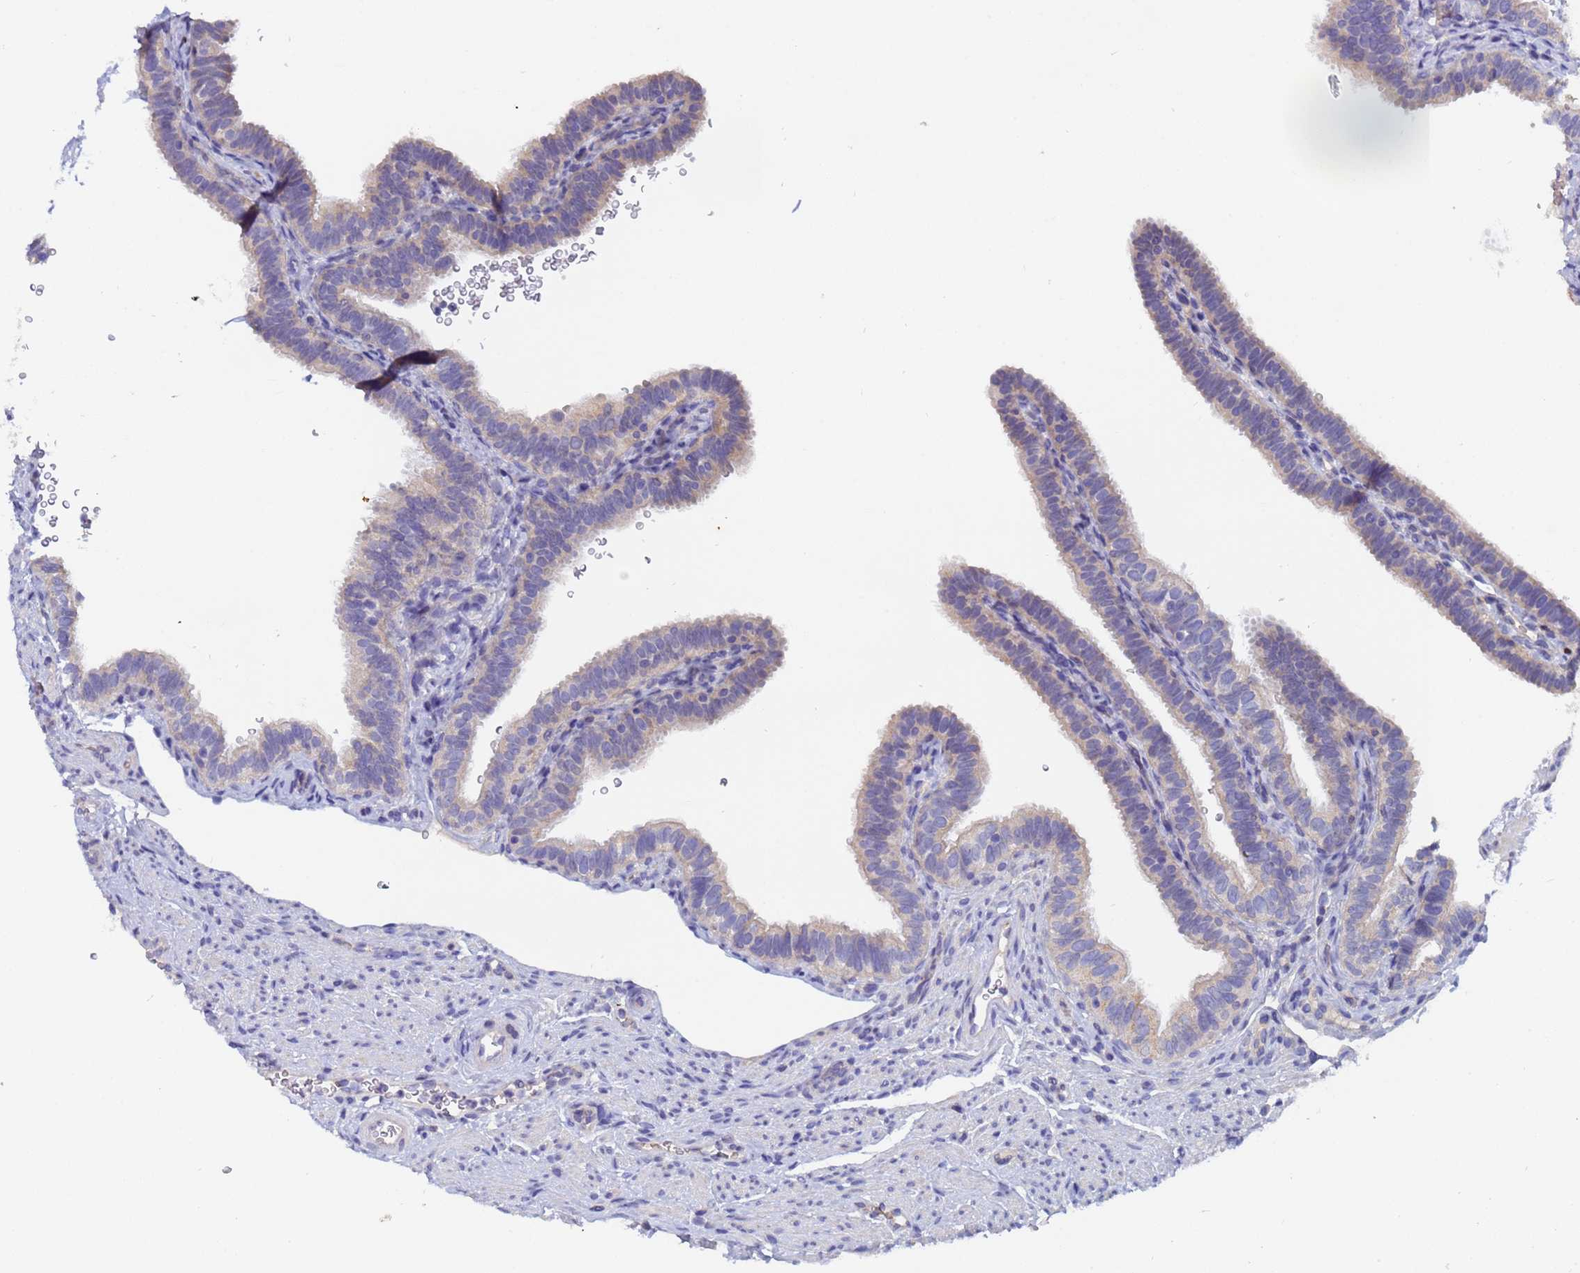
{"staining": {"intensity": "weak", "quantity": "25%-75%", "location": "cytoplasmic/membranous"}, "tissue": "fallopian tube", "cell_type": "Glandular cells", "image_type": "normal", "snomed": [{"axis": "morphology", "description": "Normal tissue, NOS"}, {"axis": "topography", "description": "Fallopian tube"}], "caption": "Unremarkable fallopian tube shows weak cytoplasmic/membranous positivity in approximately 25%-75% of glandular cells, visualized by immunohistochemistry.", "gene": "IHO1", "patient": {"sex": "female", "age": 41}}